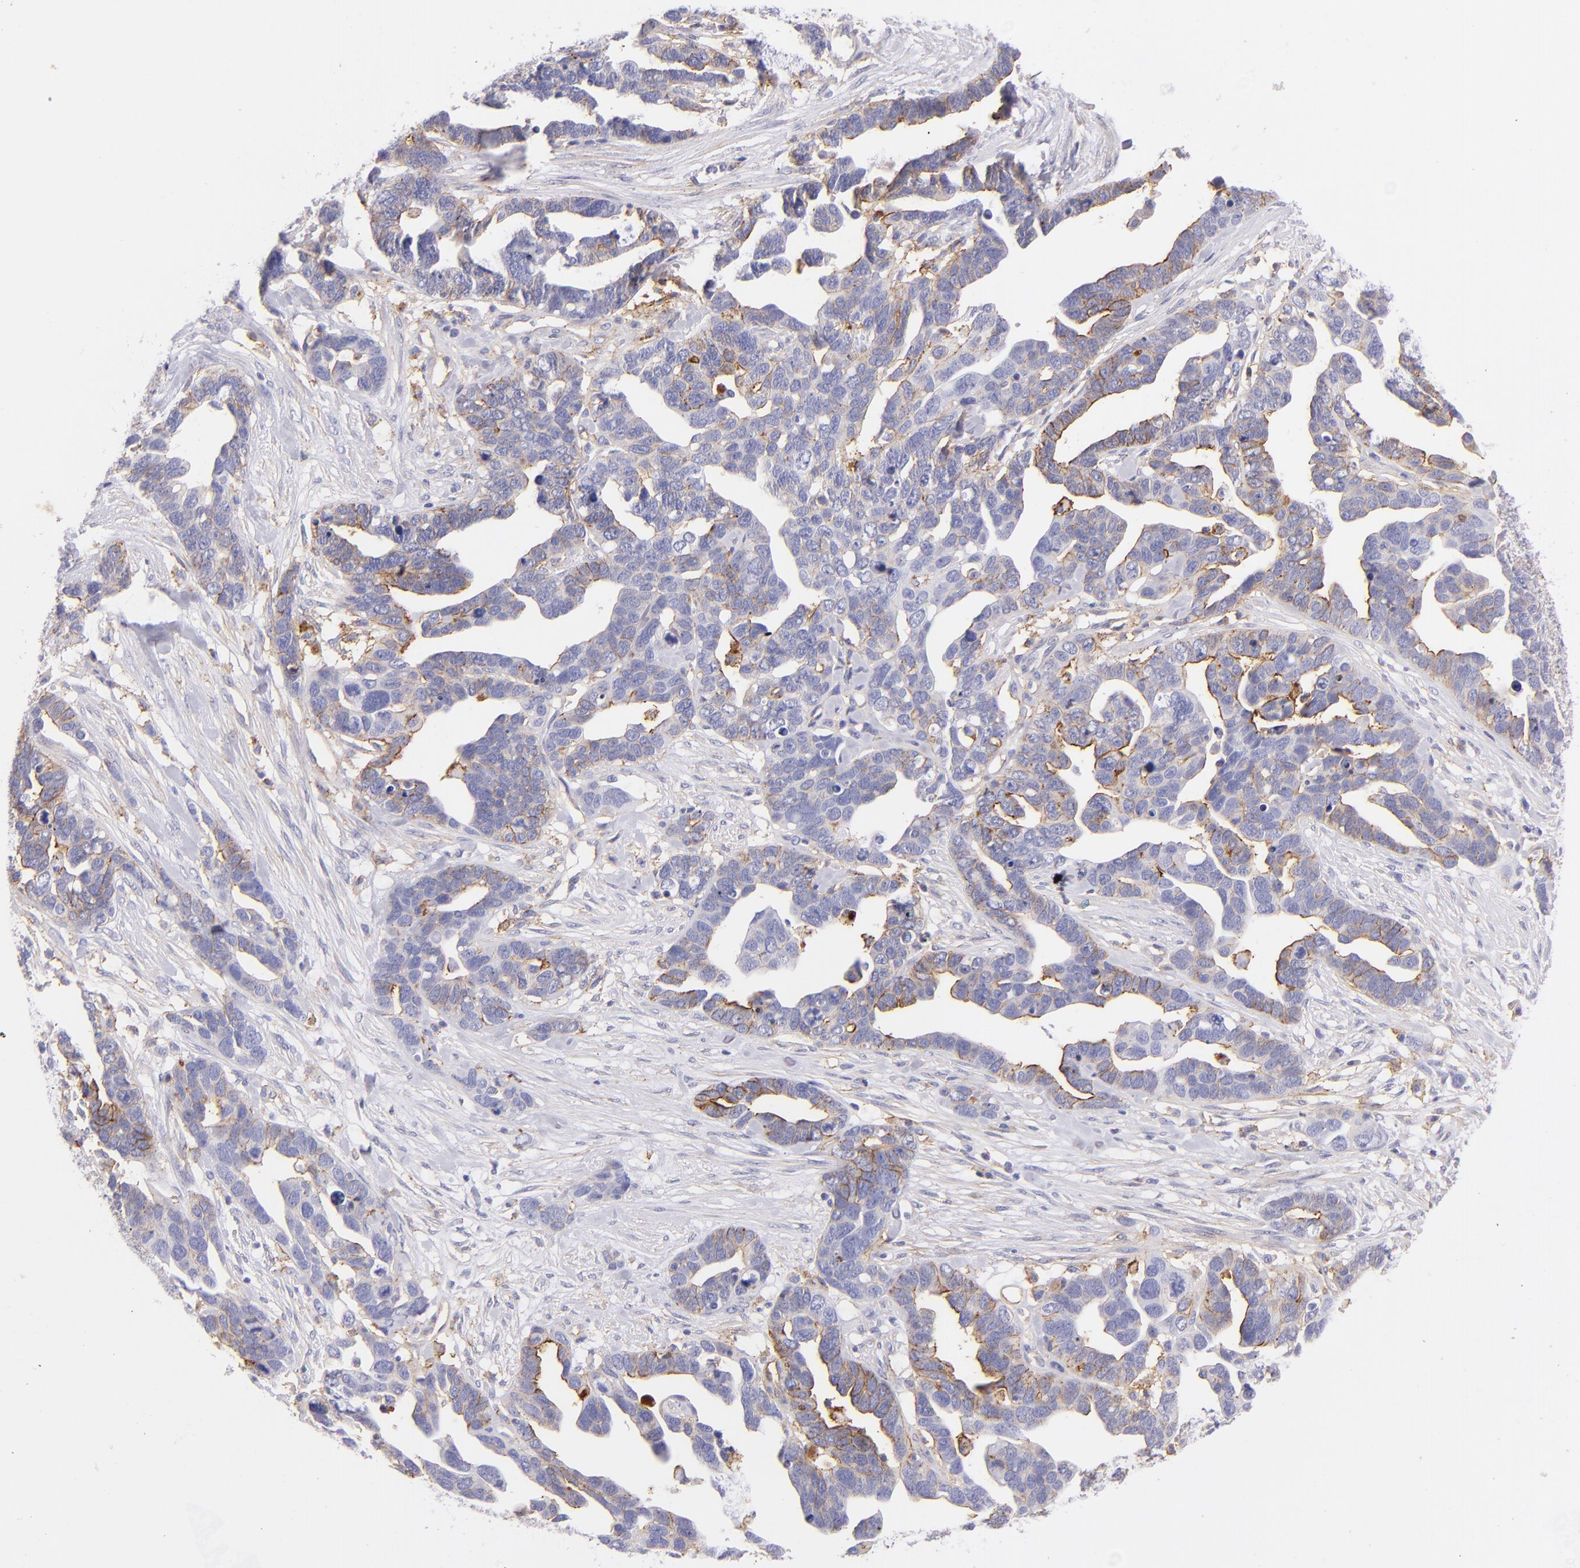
{"staining": {"intensity": "weak", "quantity": "25%-75%", "location": "cytoplasmic/membranous"}, "tissue": "ovarian cancer", "cell_type": "Tumor cells", "image_type": "cancer", "snomed": [{"axis": "morphology", "description": "Cystadenocarcinoma, serous, NOS"}, {"axis": "topography", "description": "Ovary"}], "caption": "Ovarian serous cystadenocarcinoma was stained to show a protein in brown. There is low levels of weak cytoplasmic/membranous staining in about 25%-75% of tumor cells.", "gene": "CD81", "patient": {"sex": "female", "age": 54}}